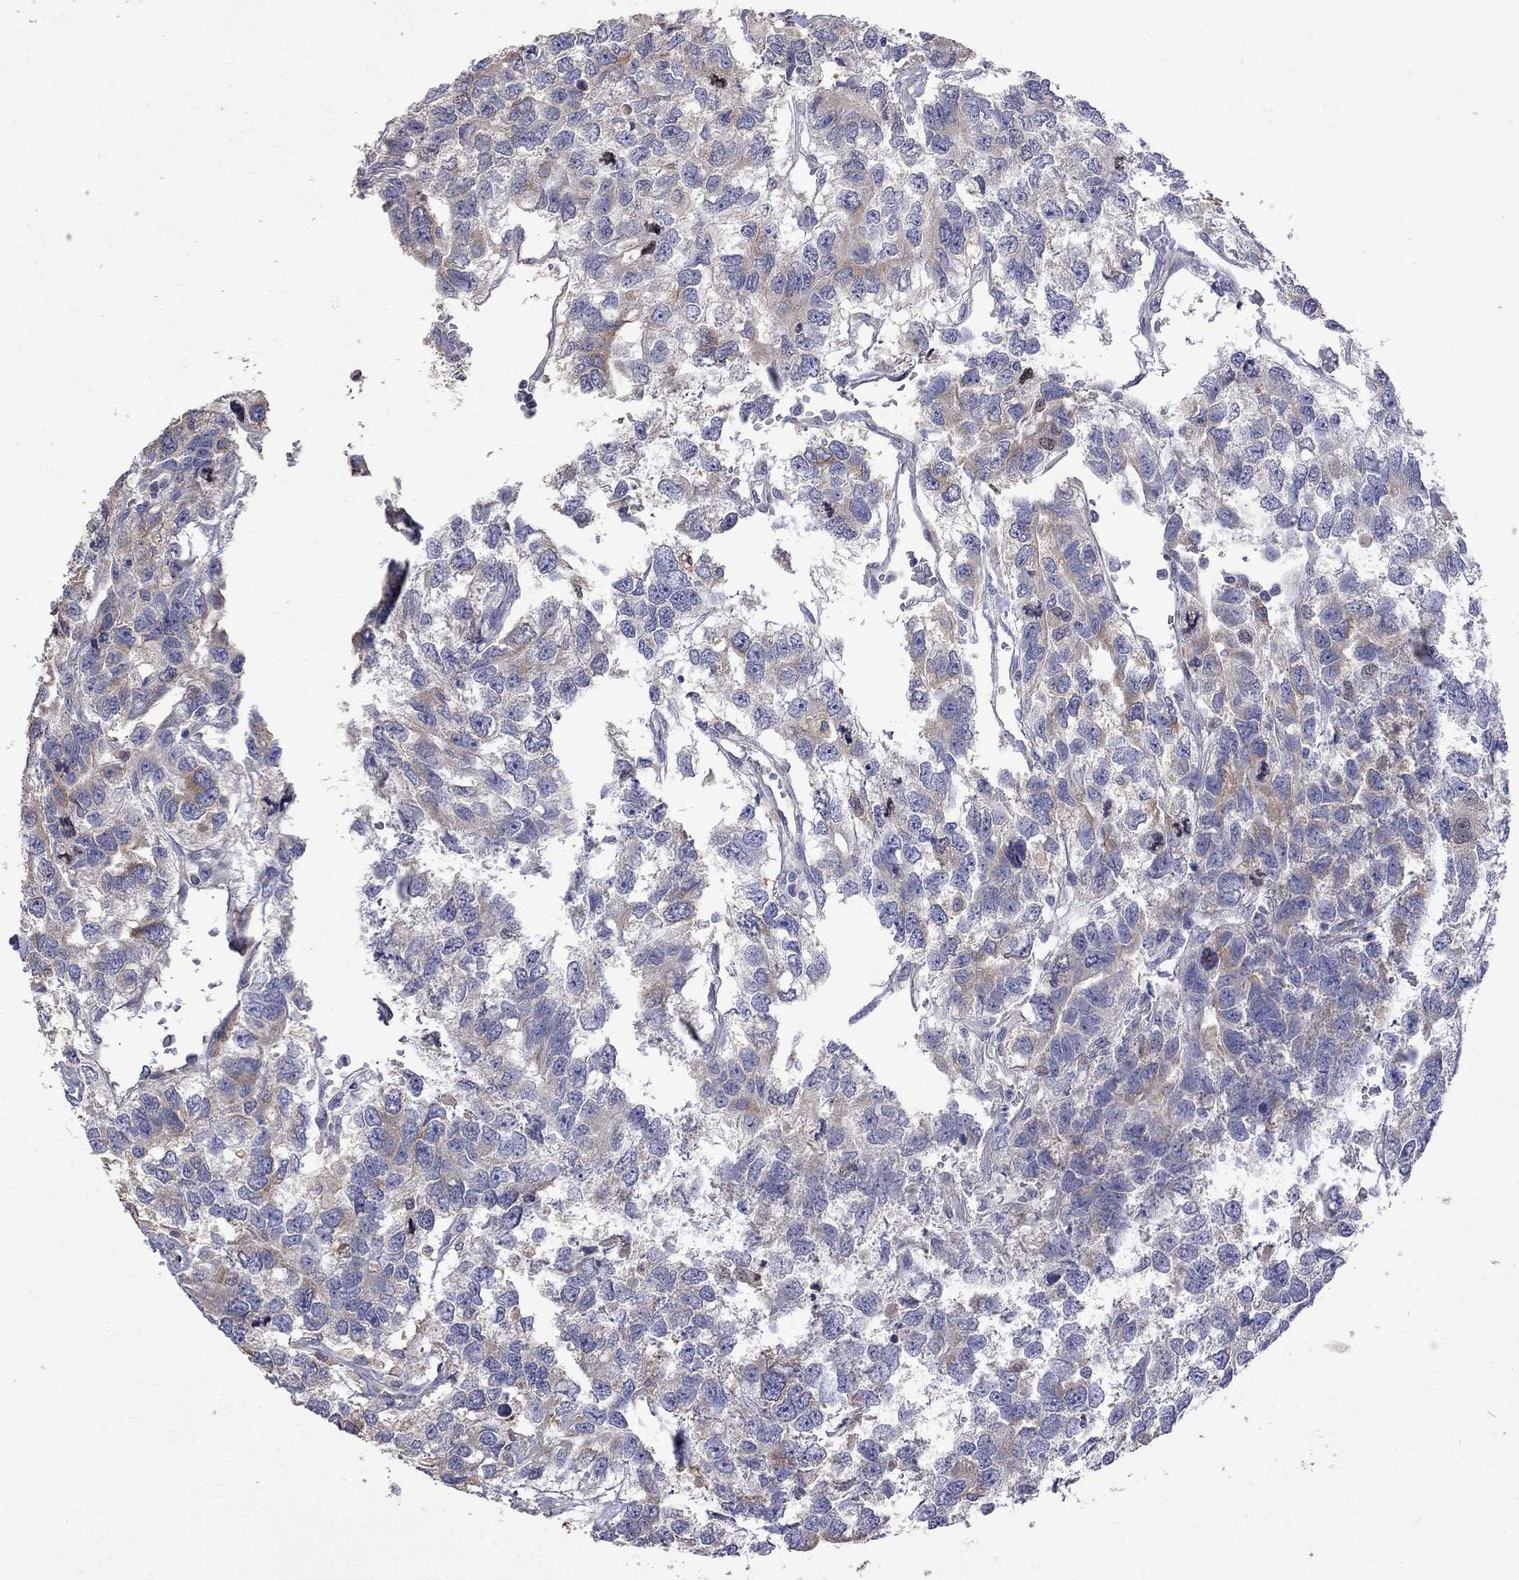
{"staining": {"intensity": "weak", "quantity": "<25%", "location": "cytoplasmic/membranous"}, "tissue": "testis cancer", "cell_type": "Tumor cells", "image_type": "cancer", "snomed": [{"axis": "morphology", "description": "Seminoma, NOS"}, {"axis": "topography", "description": "Testis"}], "caption": "Protein analysis of seminoma (testis) shows no significant expression in tumor cells. (Stains: DAB IHC with hematoxylin counter stain, Microscopy: brightfield microscopy at high magnification).", "gene": "CKAP2", "patient": {"sex": "male", "age": 52}}